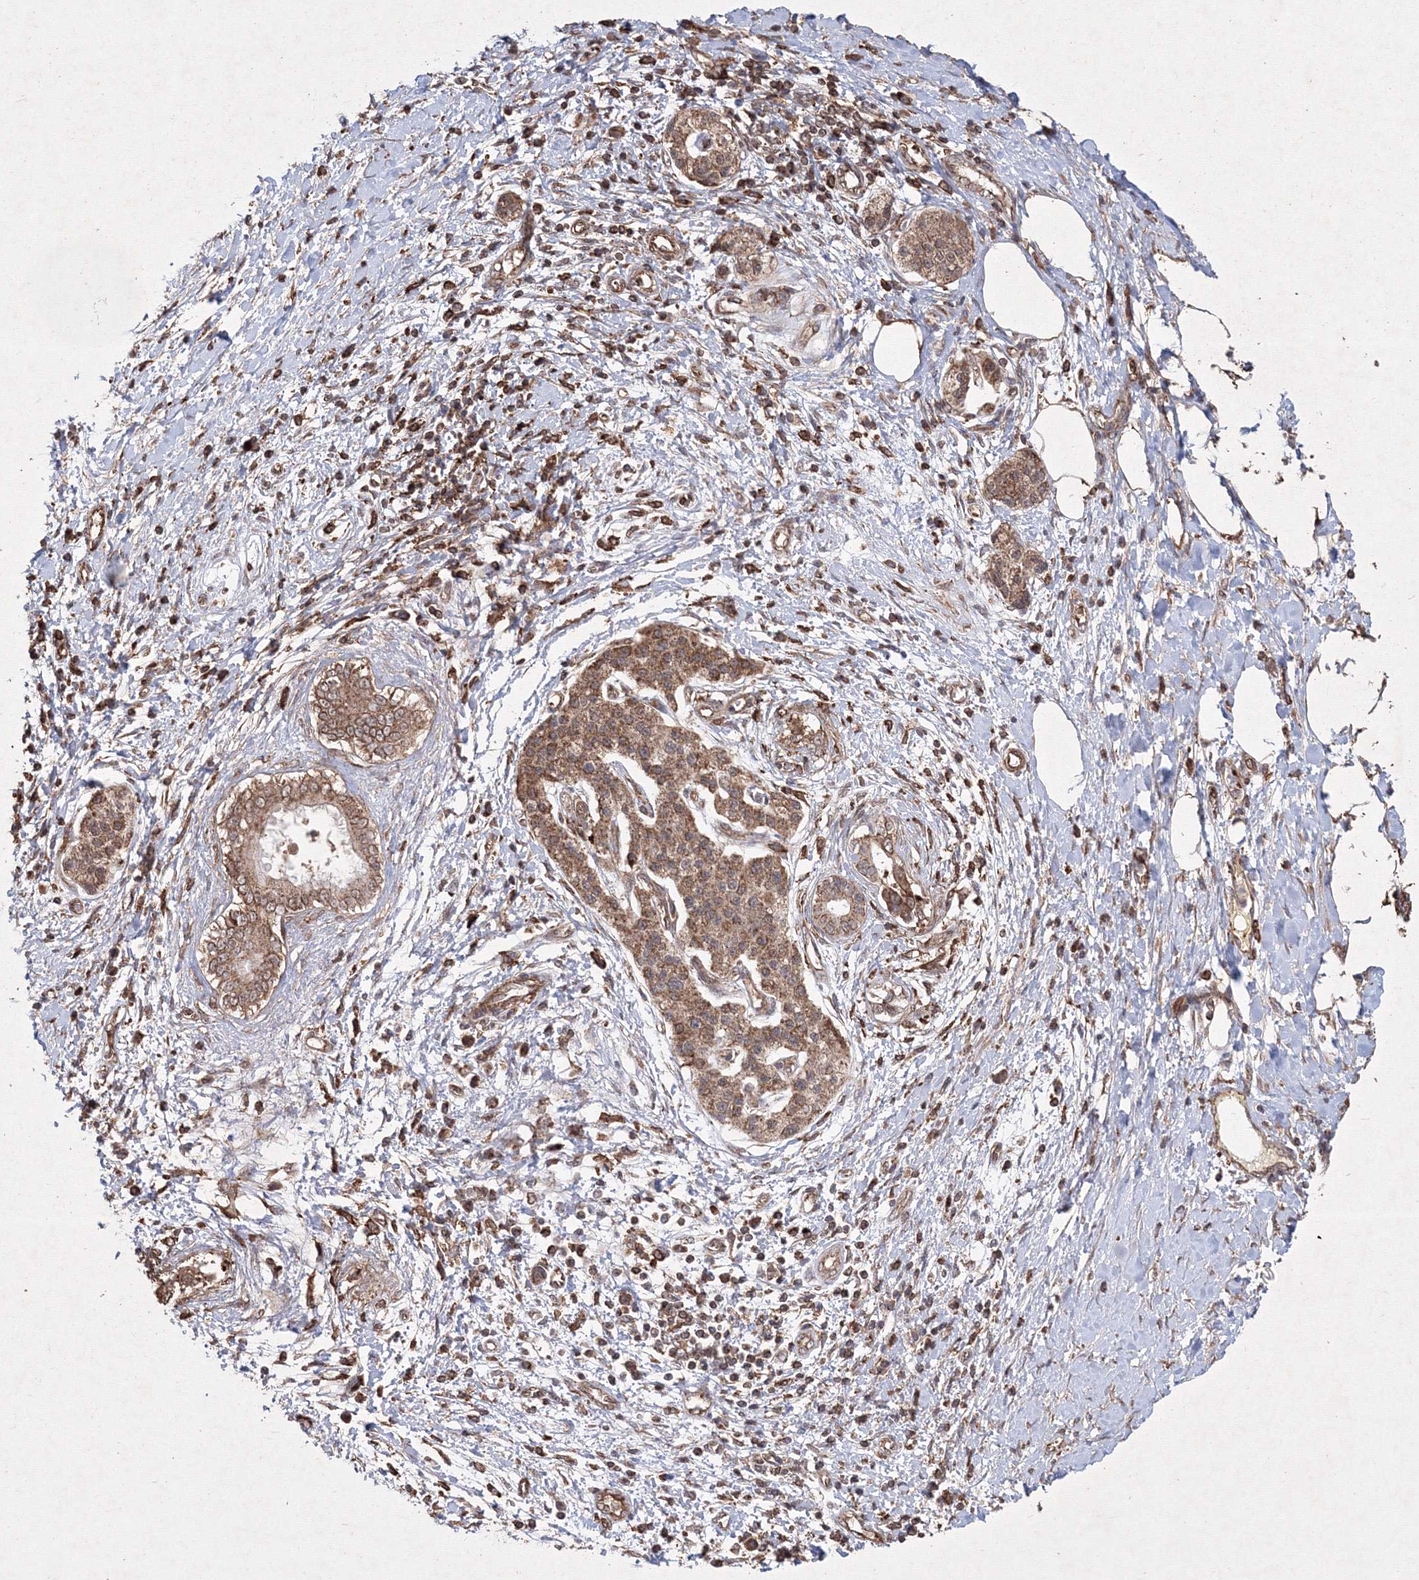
{"staining": {"intensity": "moderate", "quantity": ">75%", "location": "cytoplasmic/membranous"}, "tissue": "pancreatic cancer", "cell_type": "Tumor cells", "image_type": "cancer", "snomed": [{"axis": "morphology", "description": "Adenocarcinoma, NOS"}, {"axis": "topography", "description": "Pancreas"}], "caption": "A brown stain labels moderate cytoplasmic/membranous positivity of a protein in human adenocarcinoma (pancreatic) tumor cells. (Stains: DAB (3,3'-diaminobenzidine) in brown, nuclei in blue, Microscopy: brightfield microscopy at high magnification).", "gene": "TMEM139", "patient": {"sex": "male", "age": 58}}